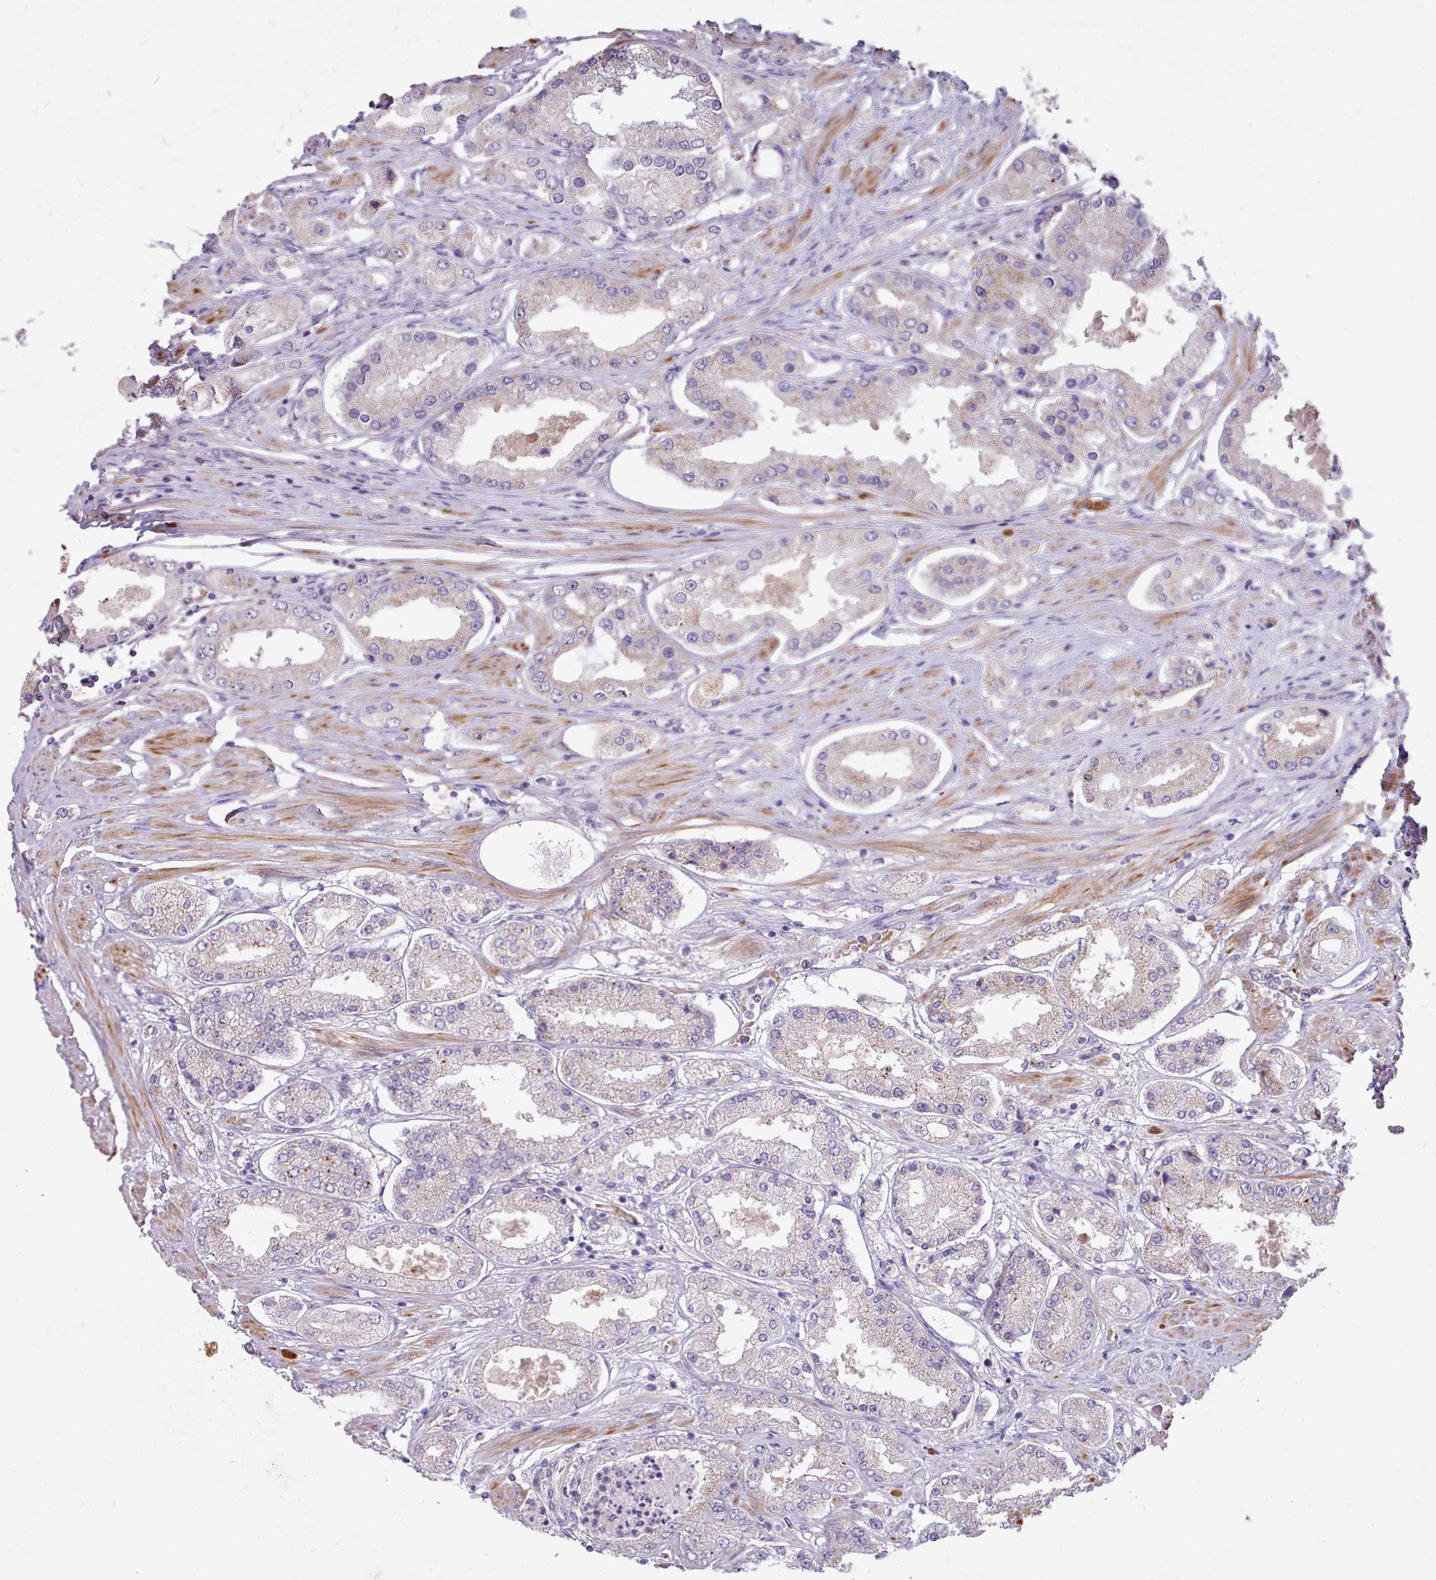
{"staining": {"intensity": "negative", "quantity": "none", "location": "none"}, "tissue": "prostate cancer", "cell_type": "Tumor cells", "image_type": "cancer", "snomed": [{"axis": "morphology", "description": "Adenocarcinoma, High grade"}, {"axis": "topography", "description": "Prostate"}], "caption": "This is a image of IHC staining of prostate cancer (adenocarcinoma (high-grade)), which shows no expression in tumor cells. Nuclei are stained in blue.", "gene": "ZNF607", "patient": {"sex": "male", "age": 69}}